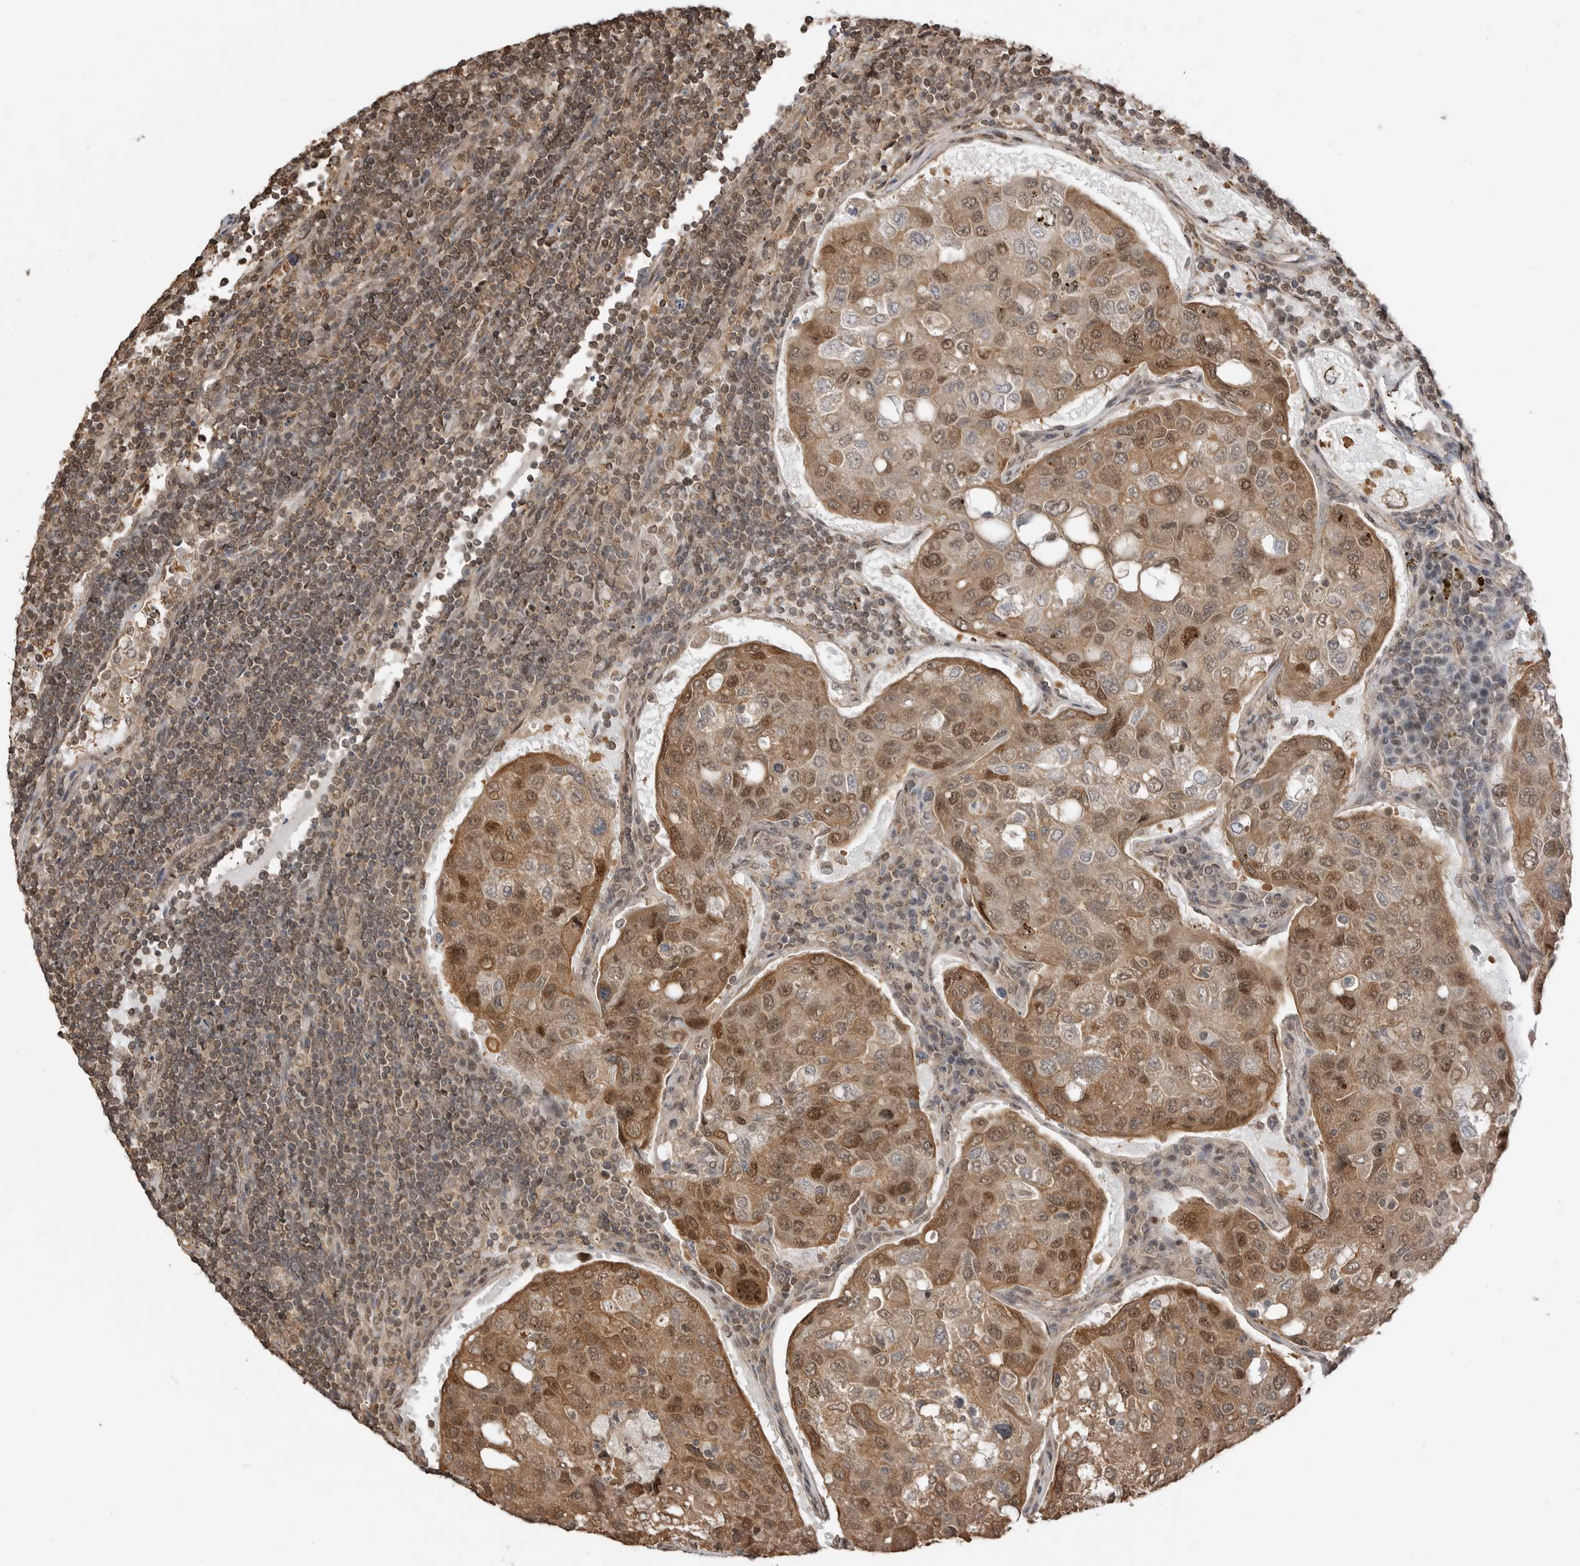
{"staining": {"intensity": "moderate", "quantity": ">75%", "location": "cytoplasmic/membranous,nuclear"}, "tissue": "urothelial cancer", "cell_type": "Tumor cells", "image_type": "cancer", "snomed": [{"axis": "morphology", "description": "Urothelial carcinoma, High grade"}, {"axis": "topography", "description": "Lymph node"}, {"axis": "topography", "description": "Urinary bladder"}], "caption": "This histopathology image demonstrates IHC staining of urothelial carcinoma (high-grade), with medium moderate cytoplasmic/membranous and nuclear positivity in approximately >75% of tumor cells.", "gene": "PEAK1", "patient": {"sex": "male", "age": 51}}